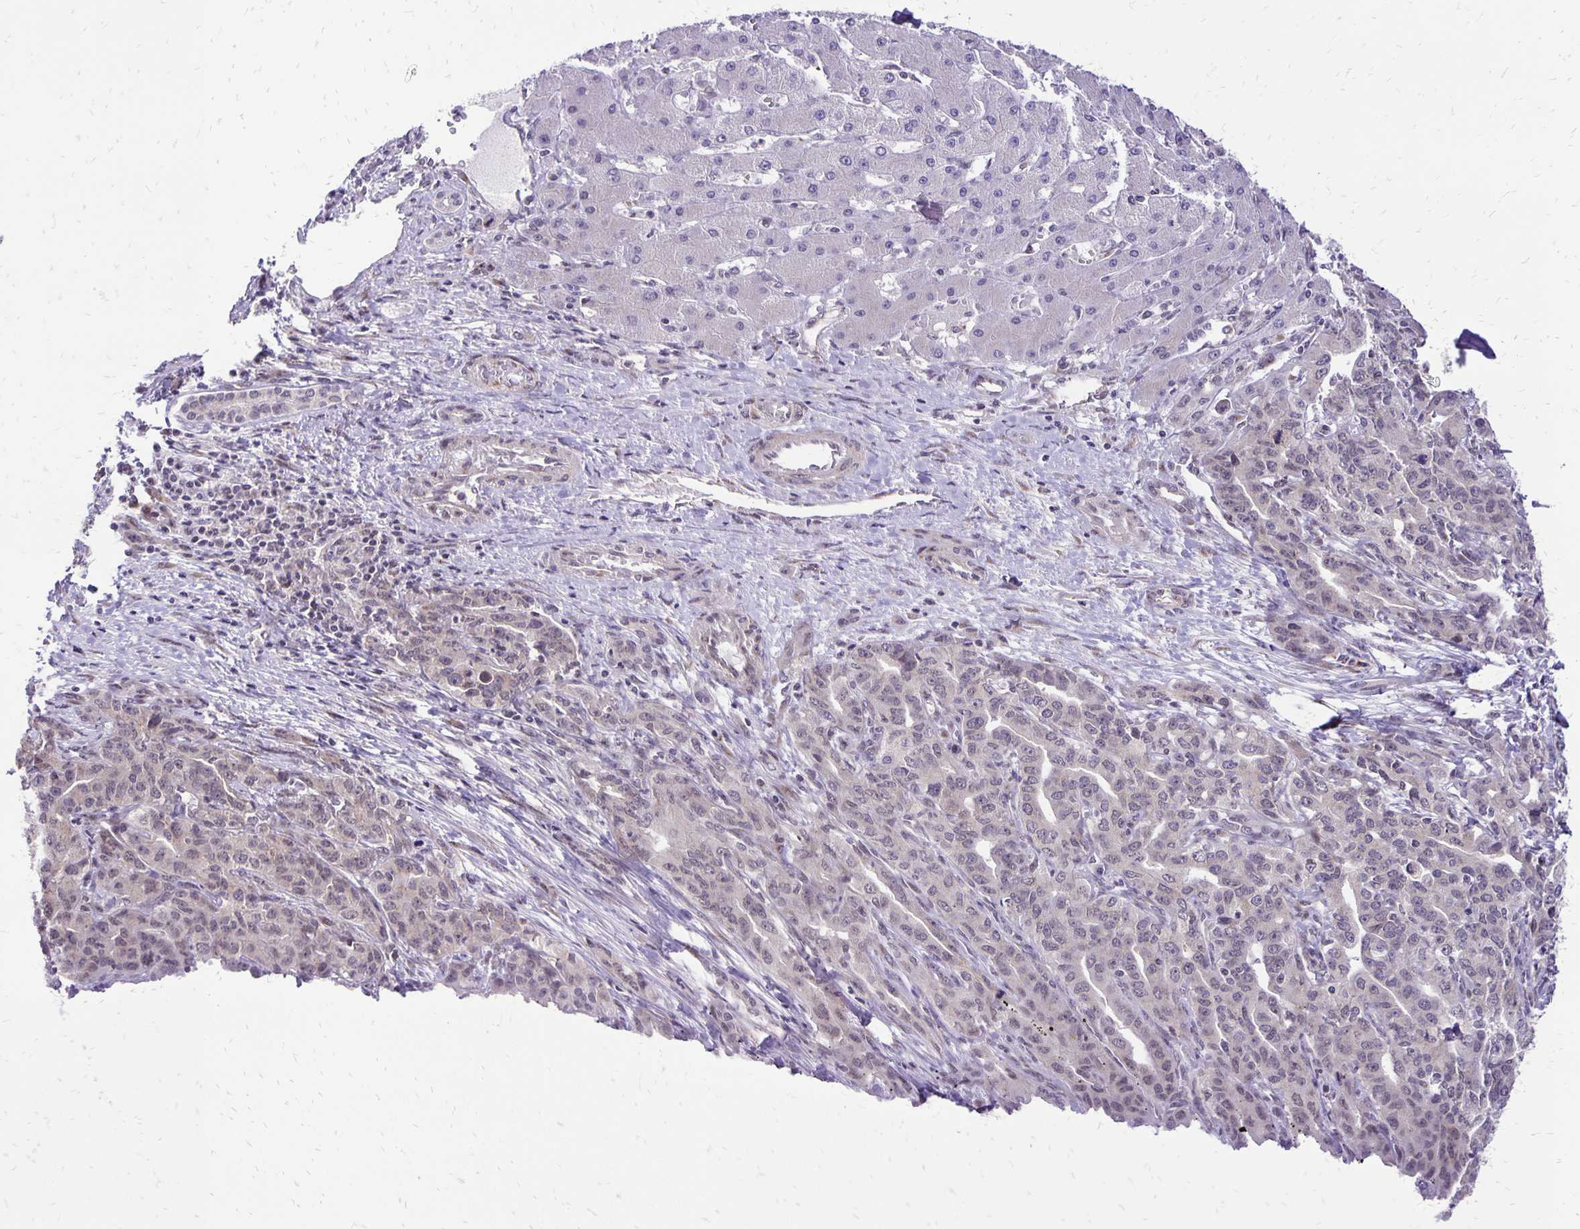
{"staining": {"intensity": "negative", "quantity": "none", "location": "none"}, "tissue": "liver cancer", "cell_type": "Tumor cells", "image_type": "cancer", "snomed": [{"axis": "morphology", "description": "Cholangiocarcinoma"}, {"axis": "topography", "description": "Liver"}], "caption": "The photomicrograph reveals no staining of tumor cells in liver cancer (cholangiocarcinoma). (Brightfield microscopy of DAB IHC at high magnification).", "gene": "GOLGA5", "patient": {"sex": "male", "age": 59}}